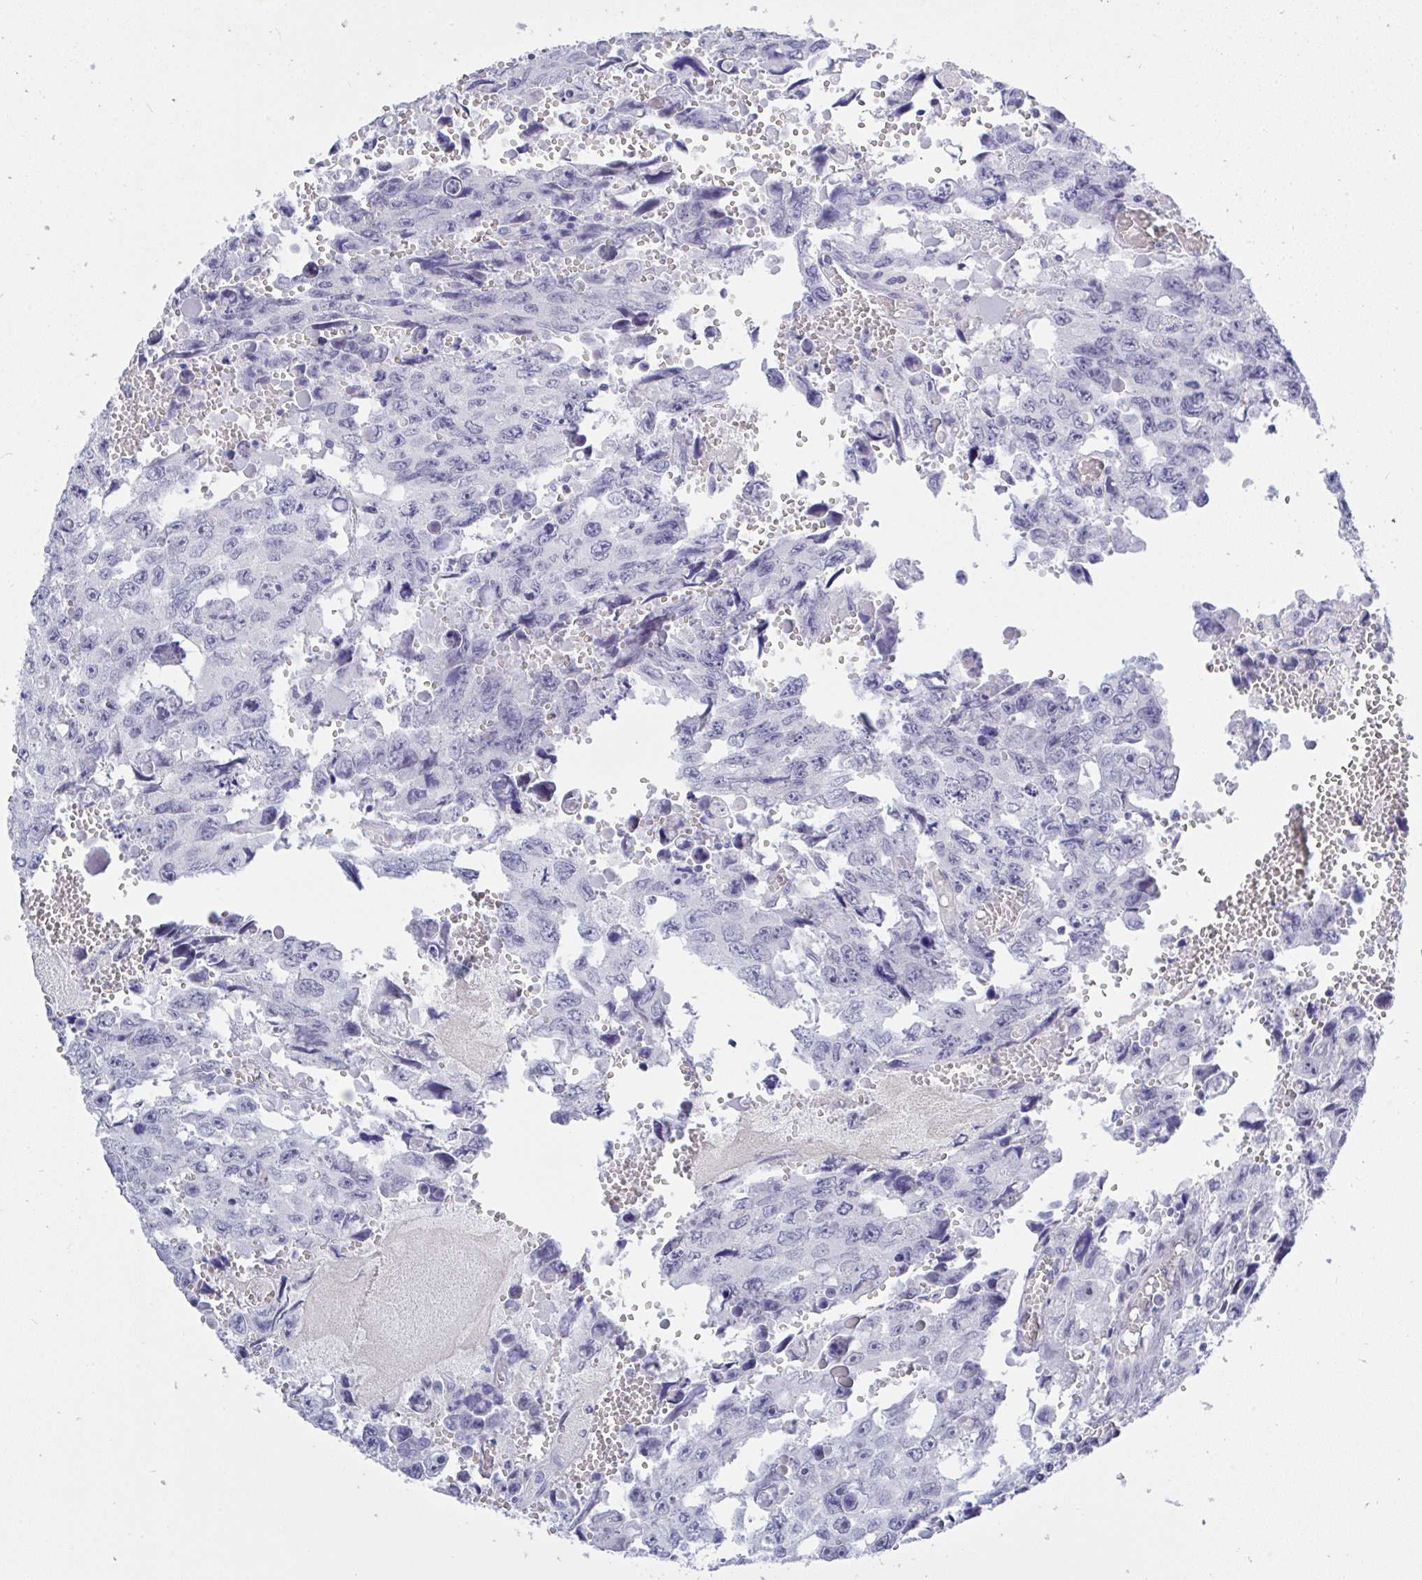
{"staining": {"intensity": "negative", "quantity": "none", "location": "none"}, "tissue": "testis cancer", "cell_type": "Tumor cells", "image_type": "cancer", "snomed": [{"axis": "morphology", "description": "Seminoma, NOS"}, {"axis": "topography", "description": "Testis"}], "caption": "Immunohistochemistry (IHC) of human testis cancer (seminoma) displays no positivity in tumor cells. The staining is performed using DAB (3,3'-diaminobenzidine) brown chromogen with nuclei counter-stained in using hematoxylin.", "gene": "MFSD4A", "patient": {"sex": "male", "age": 26}}